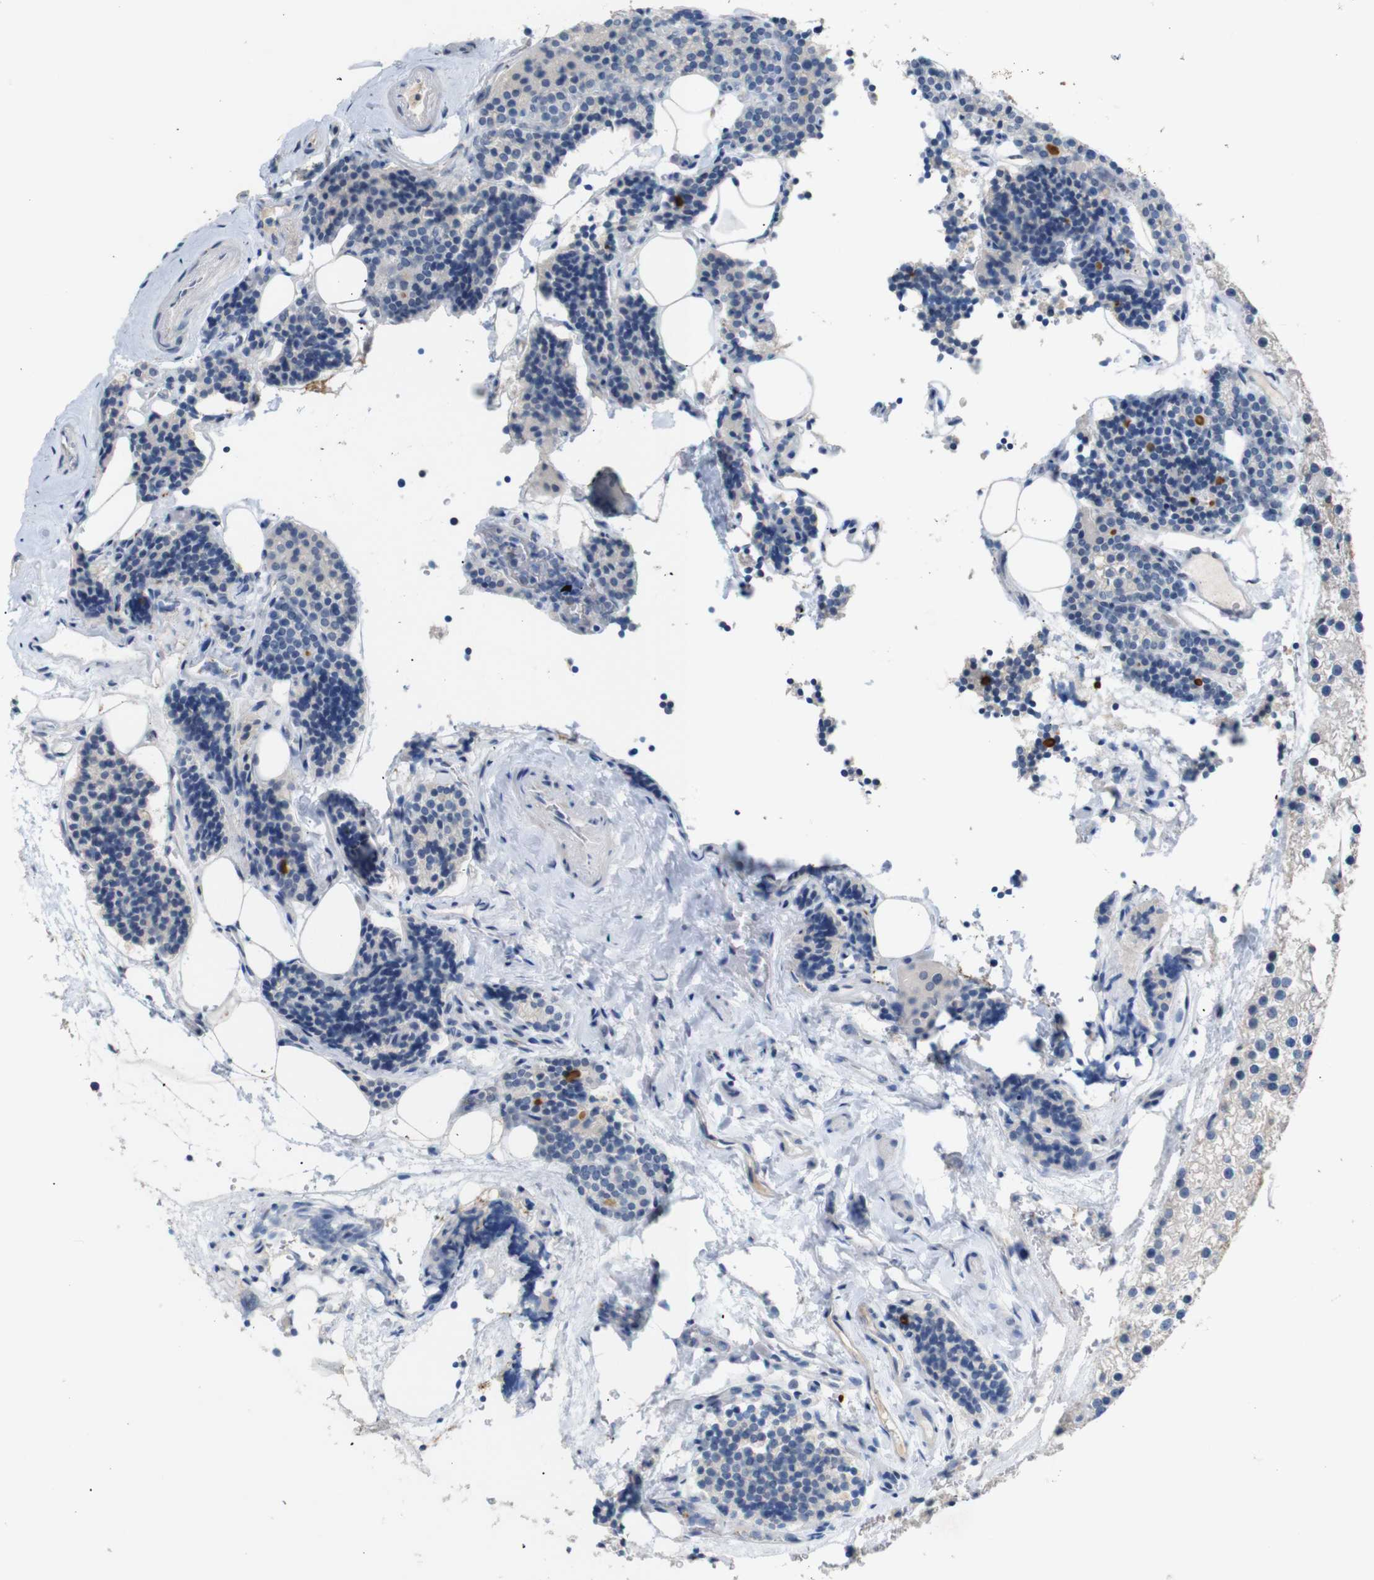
{"staining": {"intensity": "negative", "quantity": "none", "location": "none"}, "tissue": "parathyroid gland", "cell_type": "Glandular cells", "image_type": "normal", "snomed": [{"axis": "morphology", "description": "Normal tissue, NOS"}, {"axis": "morphology", "description": "Adenoma, NOS"}, {"axis": "topography", "description": "Parathyroid gland"}], "caption": "Glandular cells are negative for brown protein staining in benign parathyroid gland. Nuclei are stained in blue.", "gene": "CHRM5", "patient": {"sex": "female", "age": 70}}